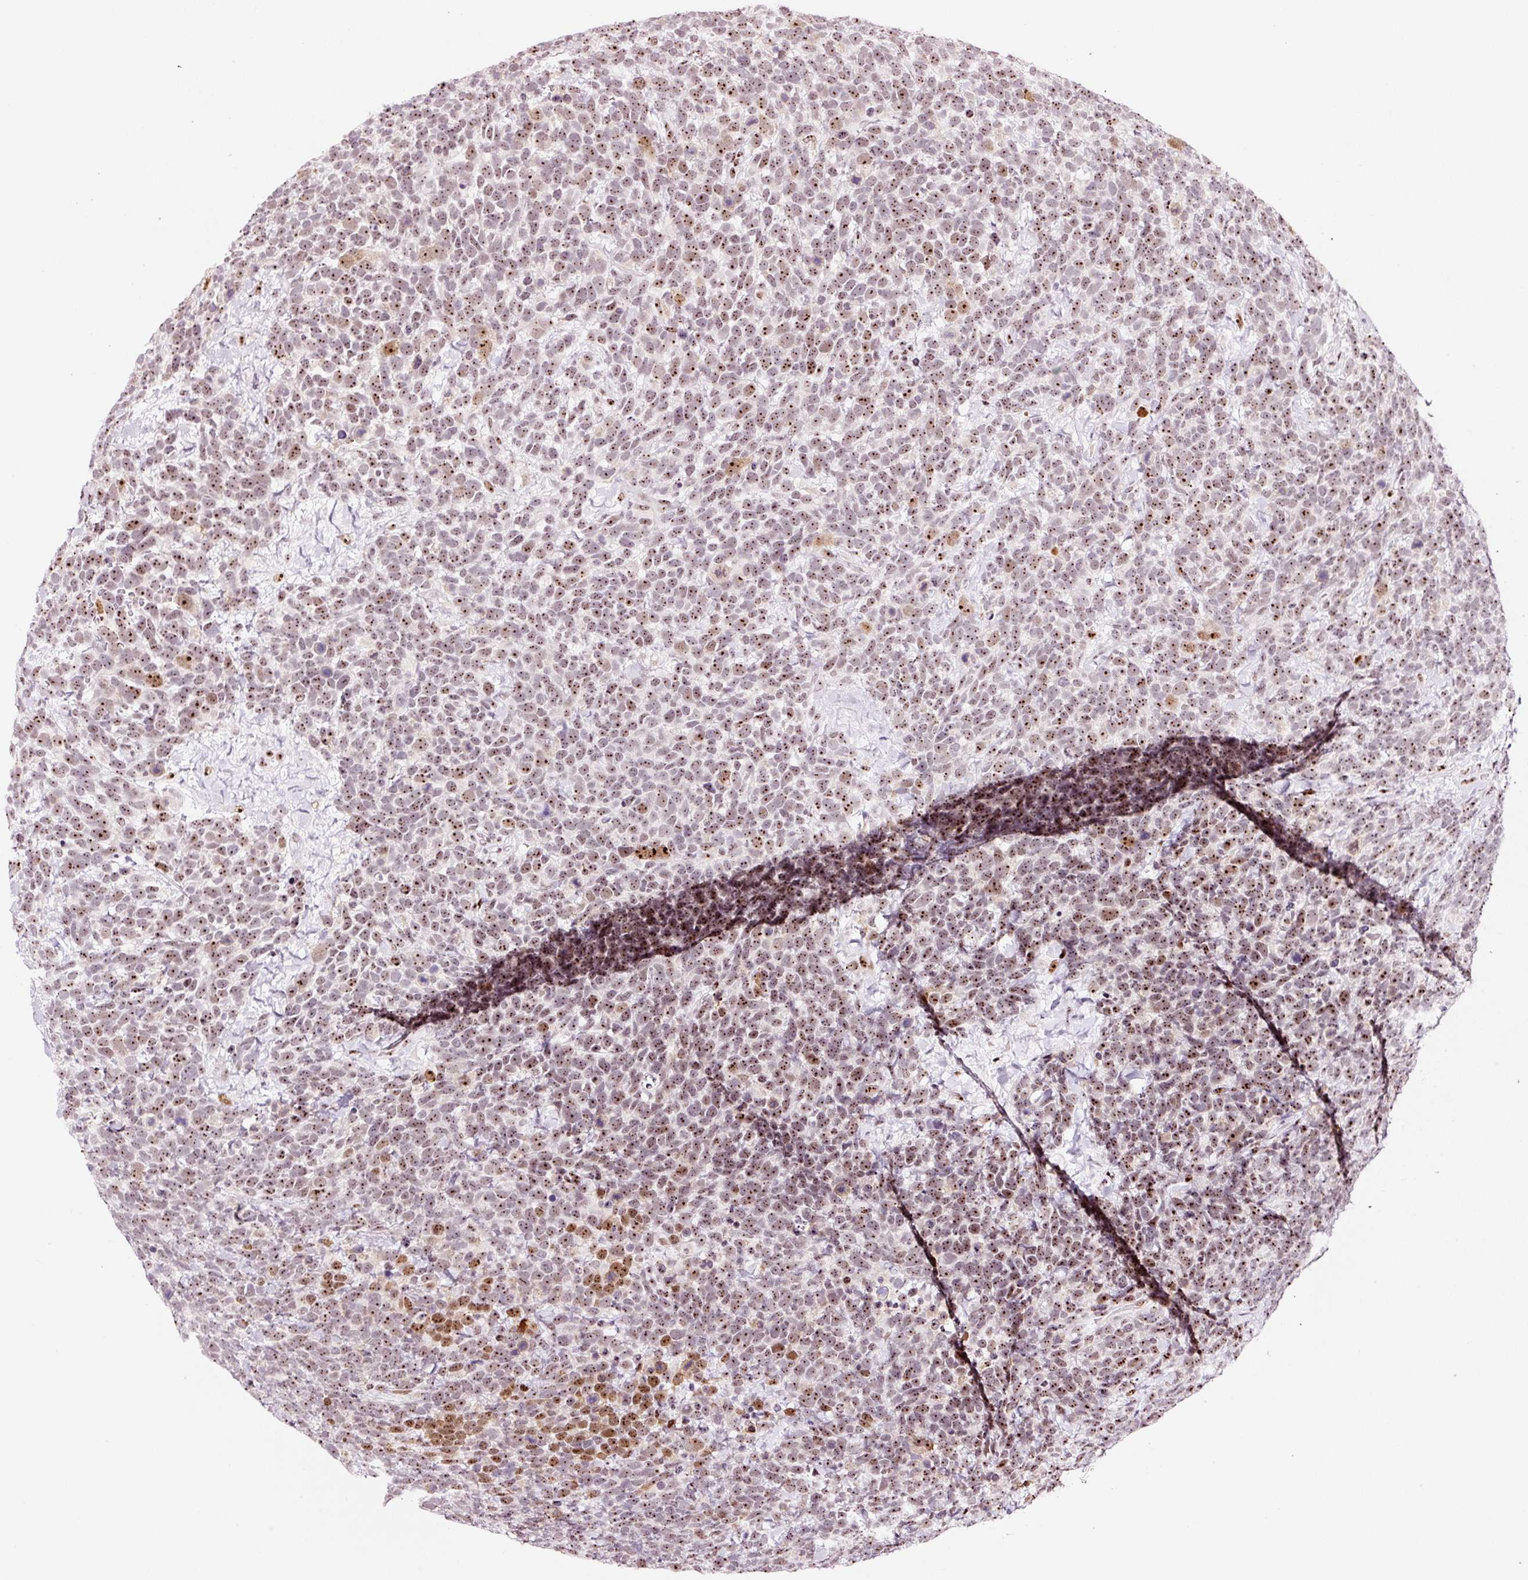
{"staining": {"intensity": "moderate", "quantity": ">75%", "location": "nuclear"}, "tissue": "urothelial cancer", "cell_type": "Tumor cells", "image_type": "cancer", "snomed": [{"axis": "morphology", "description": "Urothelial carcinoma, High grade"}, {"axis": "topography", "description": "Urinary bladder"}], "caption": "This micrograph shows IHC staining of urothelial cancer, with medium moderate nuclear positivity in approximately >75% of tumor cells.", "gene": "GNL3", "patient": {"sex": "female", "age": 82}}